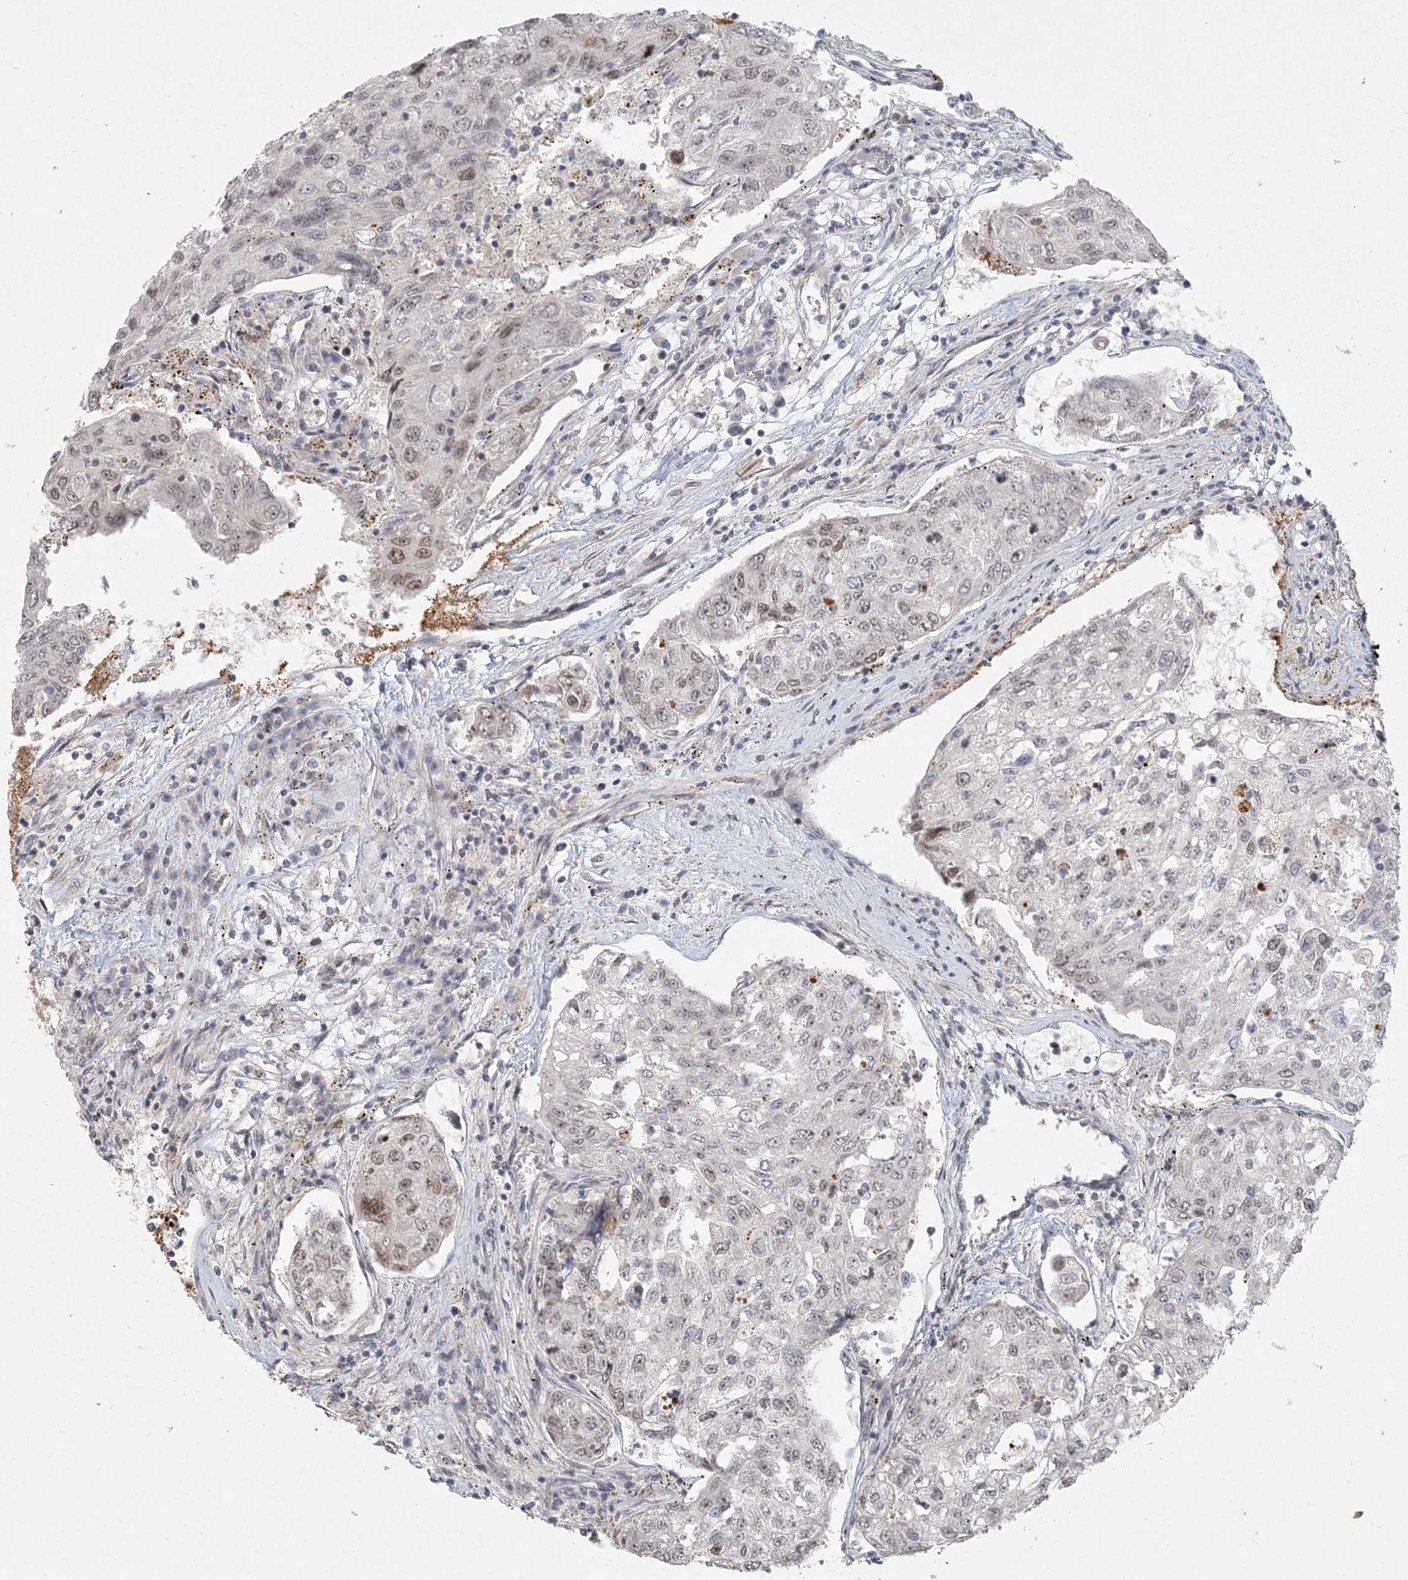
{"staining": {"intensity": "weak", "quantity": "<25%", "location": "nuclear"}, "tissue": "urothelial cancer", "cell_type": "Tumor cells", "image_type": "cancer", "snomed": [{"axis": "morphology", "description": "Urothelial carcinoma, High grade"}, {"axis": "topography", "description": "Lymph node"}, {"axis": "topography", "description": "Urinary bladder"}], "caption": "Protein analysis of urothelial cancer shows no significant expression in tumor cells. (DAB (3,3'-diaminobenzidine) immunohistochemistry visualized using brightfield microscopy, high magnification).", "gene": "BAZ1B", "patient": {"sex": "male", "age": 51}}